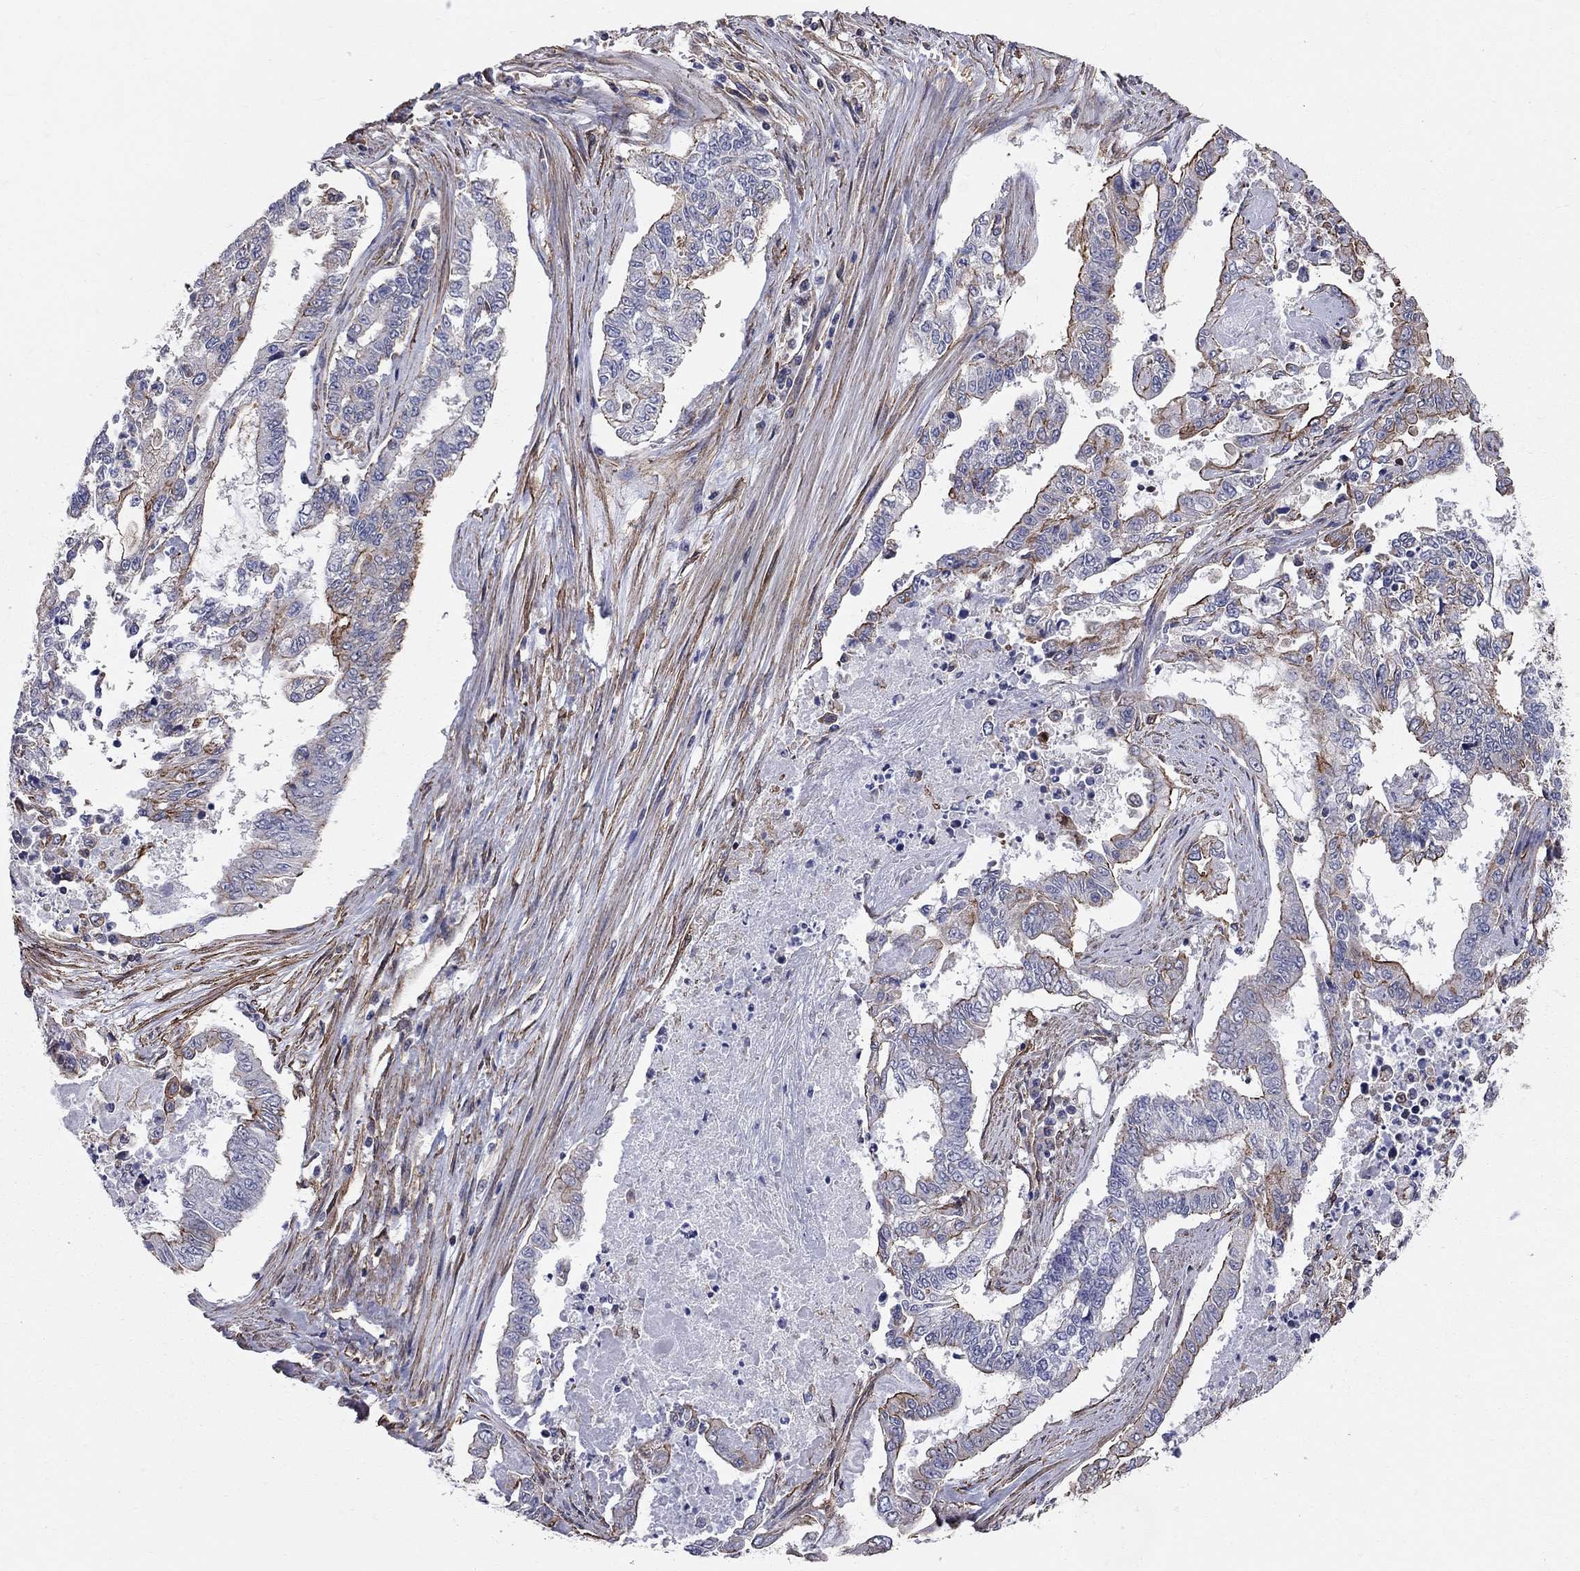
{"staining": {"intensity": "strong", "quantity": "<25%", "location": "cytoplasmic/membranous"}, "tissue": "endometrial cancer", "cell_type": "Tumor cells", "image_type": "cancer", "snomed": [{"axis": "morphology", "description": "Adenocarcinoma, NOS"}, {"axis": "topography", "description": "Uterus"}], "caption": "Immunohistochemistry (IHC) photomicrograph of endometrial cancer (adenocarcinoma) stained for a protein (brown), which displays medium levels of strong cytoplasmic/membranous positivity in about <25% of tumor cells.", "gene": "BICDL2", "patient": {"sex": "female", "age": 59}}